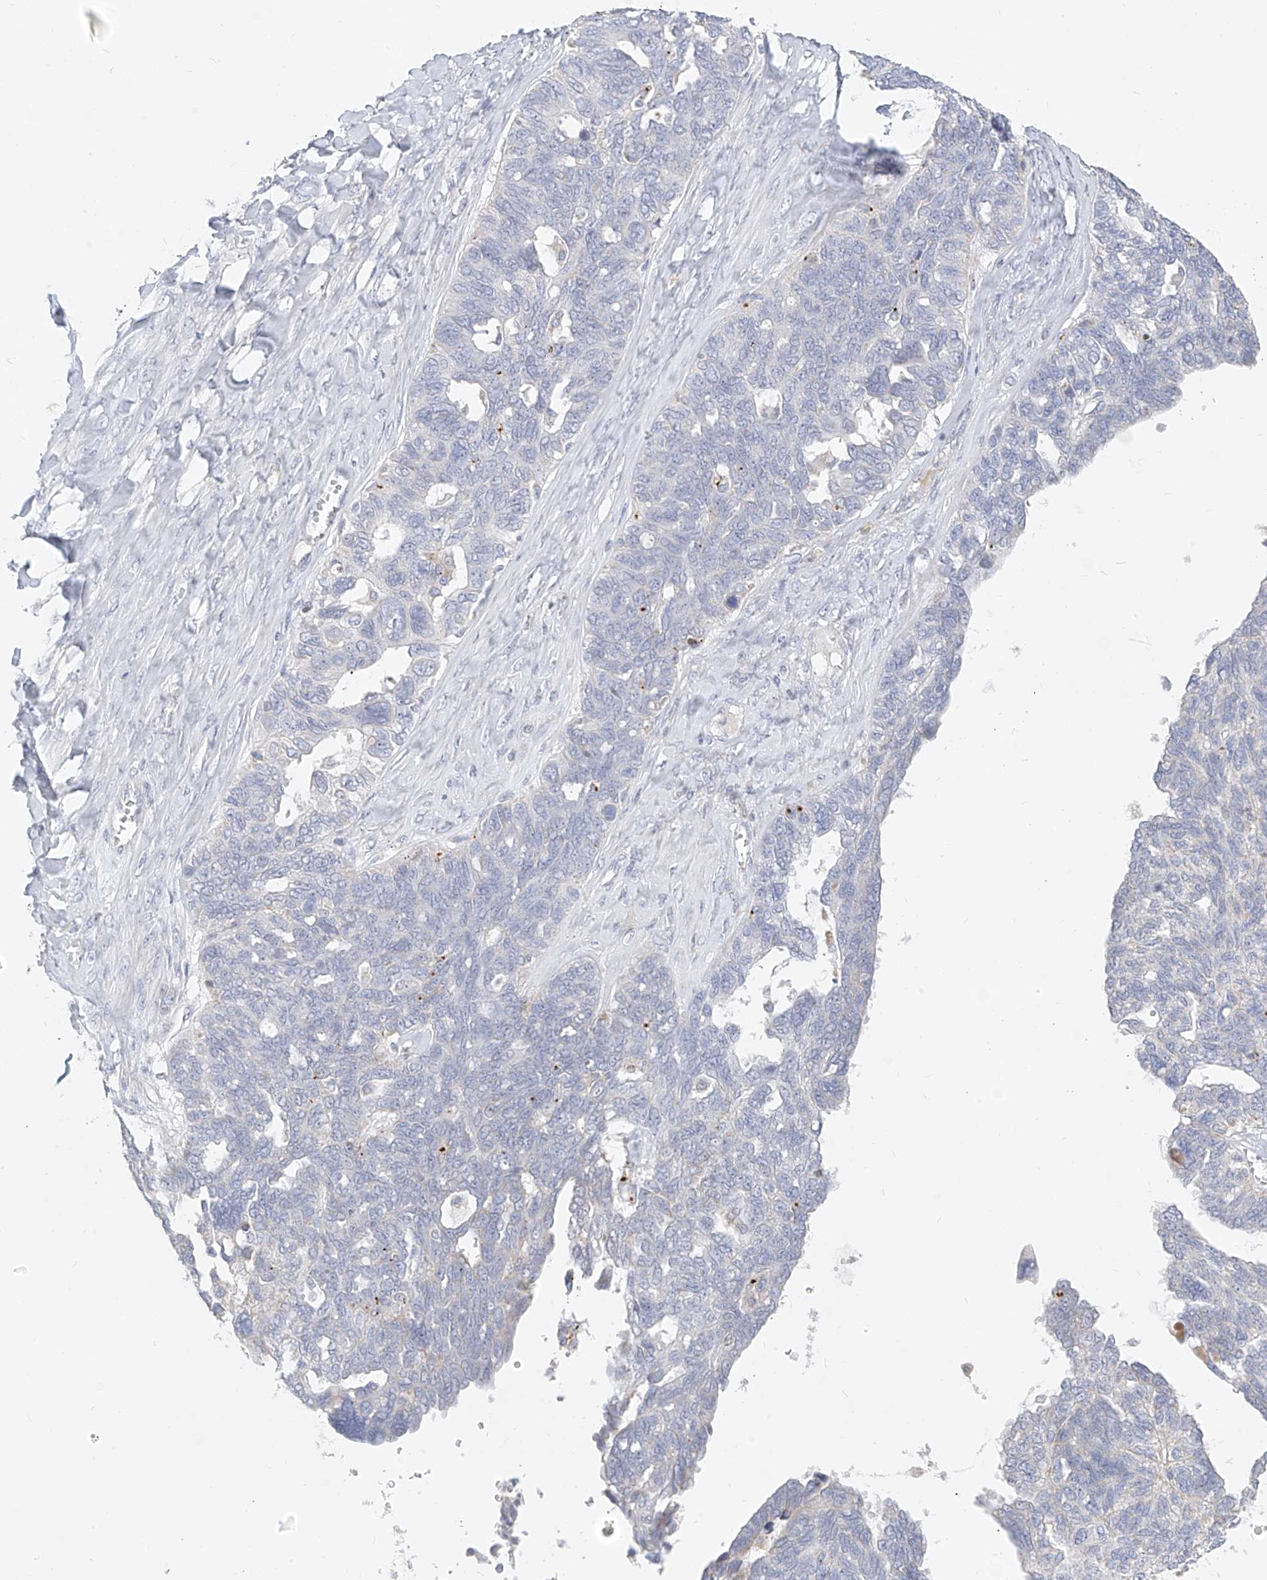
{"staining": {"intensity": "negative", "quantity": "none", "location": "none"}, "tissue": "ovarian cancer", "cell_type": "Tumor cells", "image_type": "cancer", "snomed": [{"axis": "morphology", "description": "Cystadenocarcinoma, serous, NOS"}, {"axis": "topography", "description": "Ovary"}], "caption": "Tumor cells are negative for protein expression in human ovarian cancer. Brightfield microscopy of immunohistochemistry (IHC) stained with DAB (3,3'-diaminobenzidine) (brown) and hematoxylin (blue), captured at high magnification.", "gene": "ZNF404", "patient": {"sex": "female", "age": 79}}